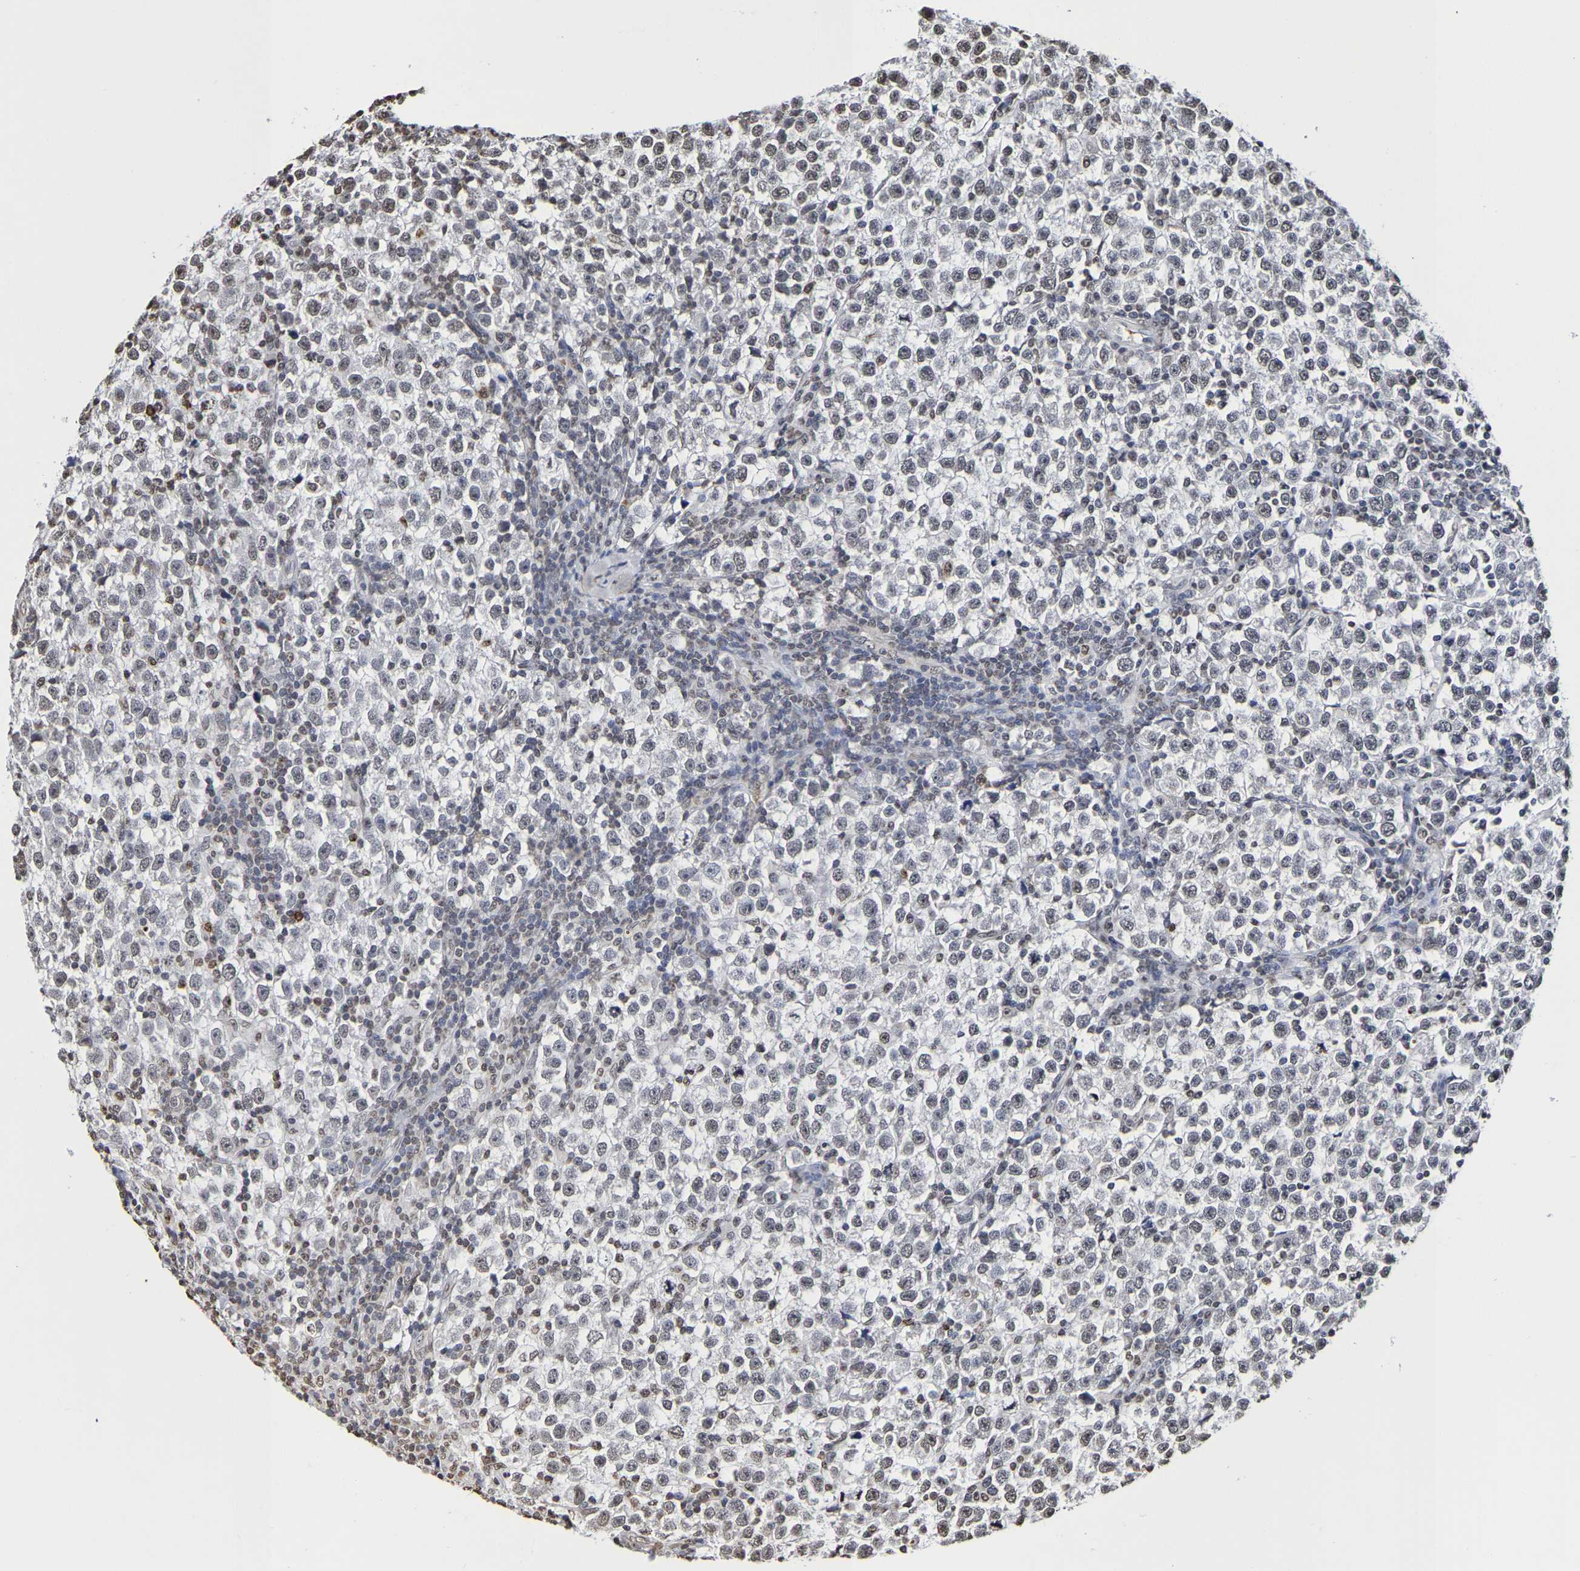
{"staining": {"intensity": "weak", "quantity": "25%-75%", "location": "nuclear"}, "tissue": "testis cancer", "cell_type": "Tumor cells", "image_type": "cancer", "snomed": [{"axis": "morphology", "description": "Seminoma, NOS"}, {"axis": "topography", "description": "Testis"}], "caption": "Immunohistochemical staining of testis cancer (seminoma) displays low levels of weak nuclear protein expression in about 25%-75% of tumor cells.", "gene": "ATF4", "patient": {"sex": "male", "age": 43}}